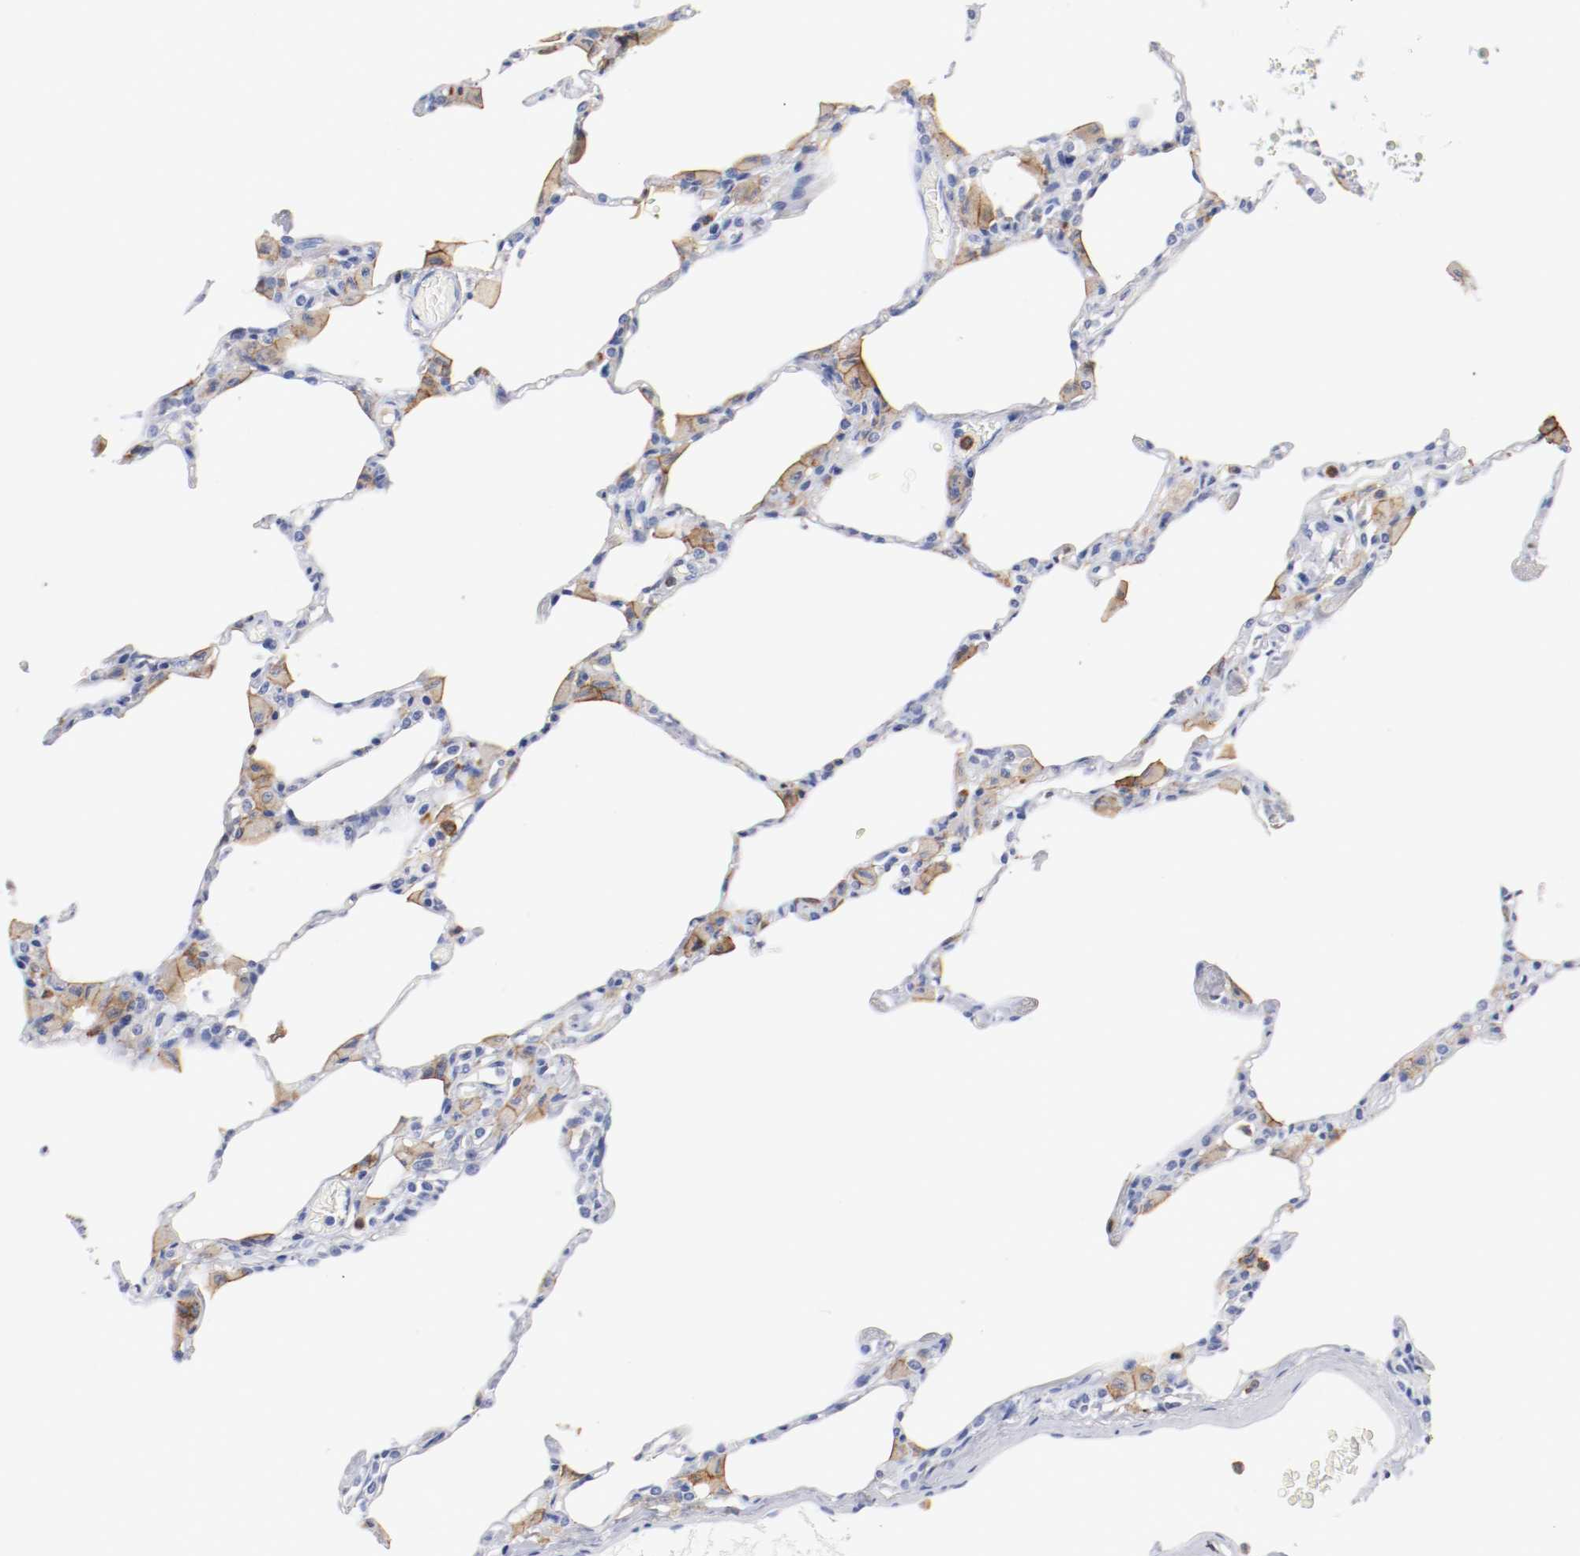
{"staining": {"intensity": "negative", "quantity": "none", "location": "none"}, "tissue": "lung", "cell_type": "Alveolar cells", "image_type": "normal", "snomed": [{"axis": "morphology", "description": "Normal tissue, NOS"}, {"axis": "topography", "description": "Lung"}], "caption": "Human lung stained for a protein using immunohistochemistry (IHC) displays no expression in alveolar cells.", "gene": "ITGAX", "patient": {"sex": "female", "age": 49}}